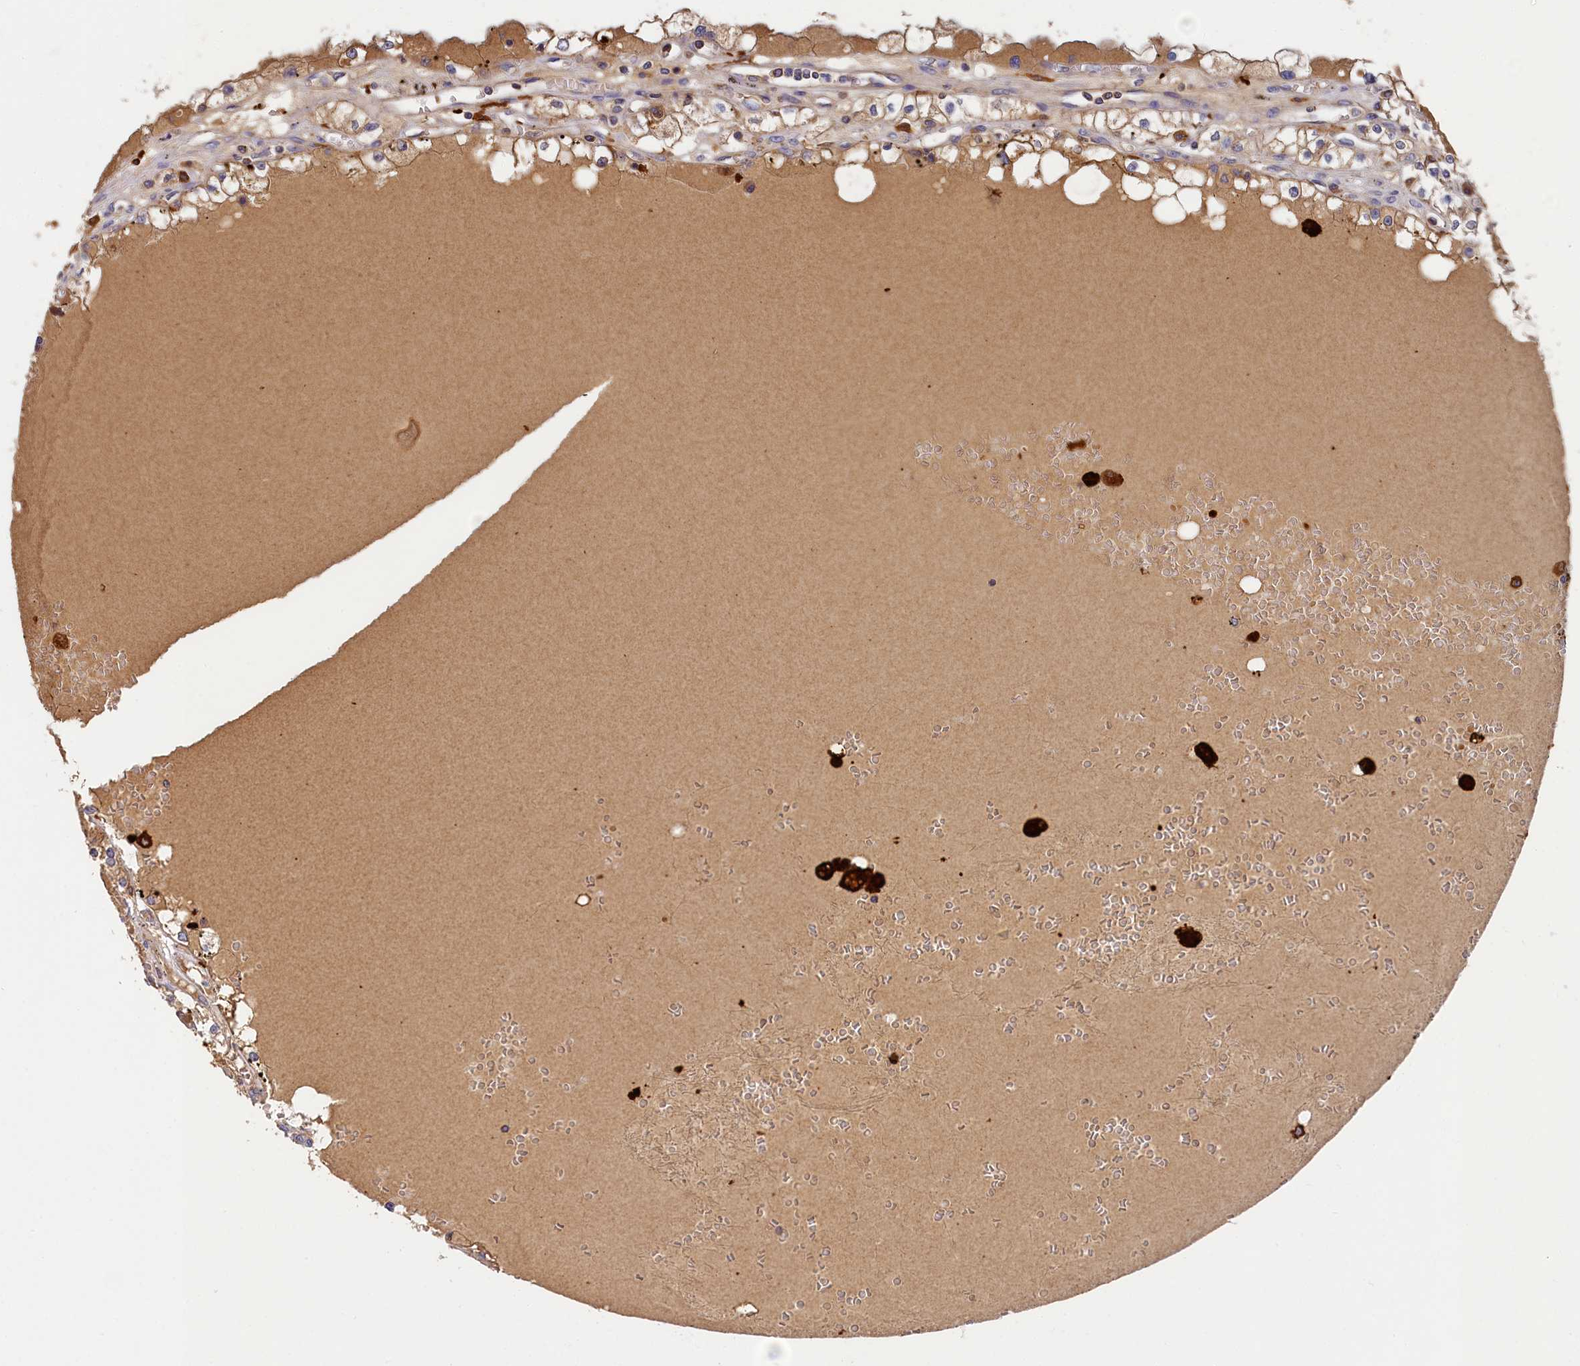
{"staining": {"intensity": "weak", "quantity": ">75%", "location": "cytoplasmic/membranous"}, "tissue": "renal cancer", "cell_type": "Tumor cells", "image_type": "cancer", "snomed": [{"axis": "morphology", "description": "Adenocarcinoma, NOS"}, {"axis": "topography", "description": "Kidney"}], "caption": "Brown immunohistochemical staining in renal adenocarcinoma exhibits weak cytoplasmic/membranous staining in about >75% of tumor cells. (brown staining indicates protein expression, while blue staining denotes nuclei).", "gene": "SEC31B", "patient": {"sex": "male", "age": 56}}